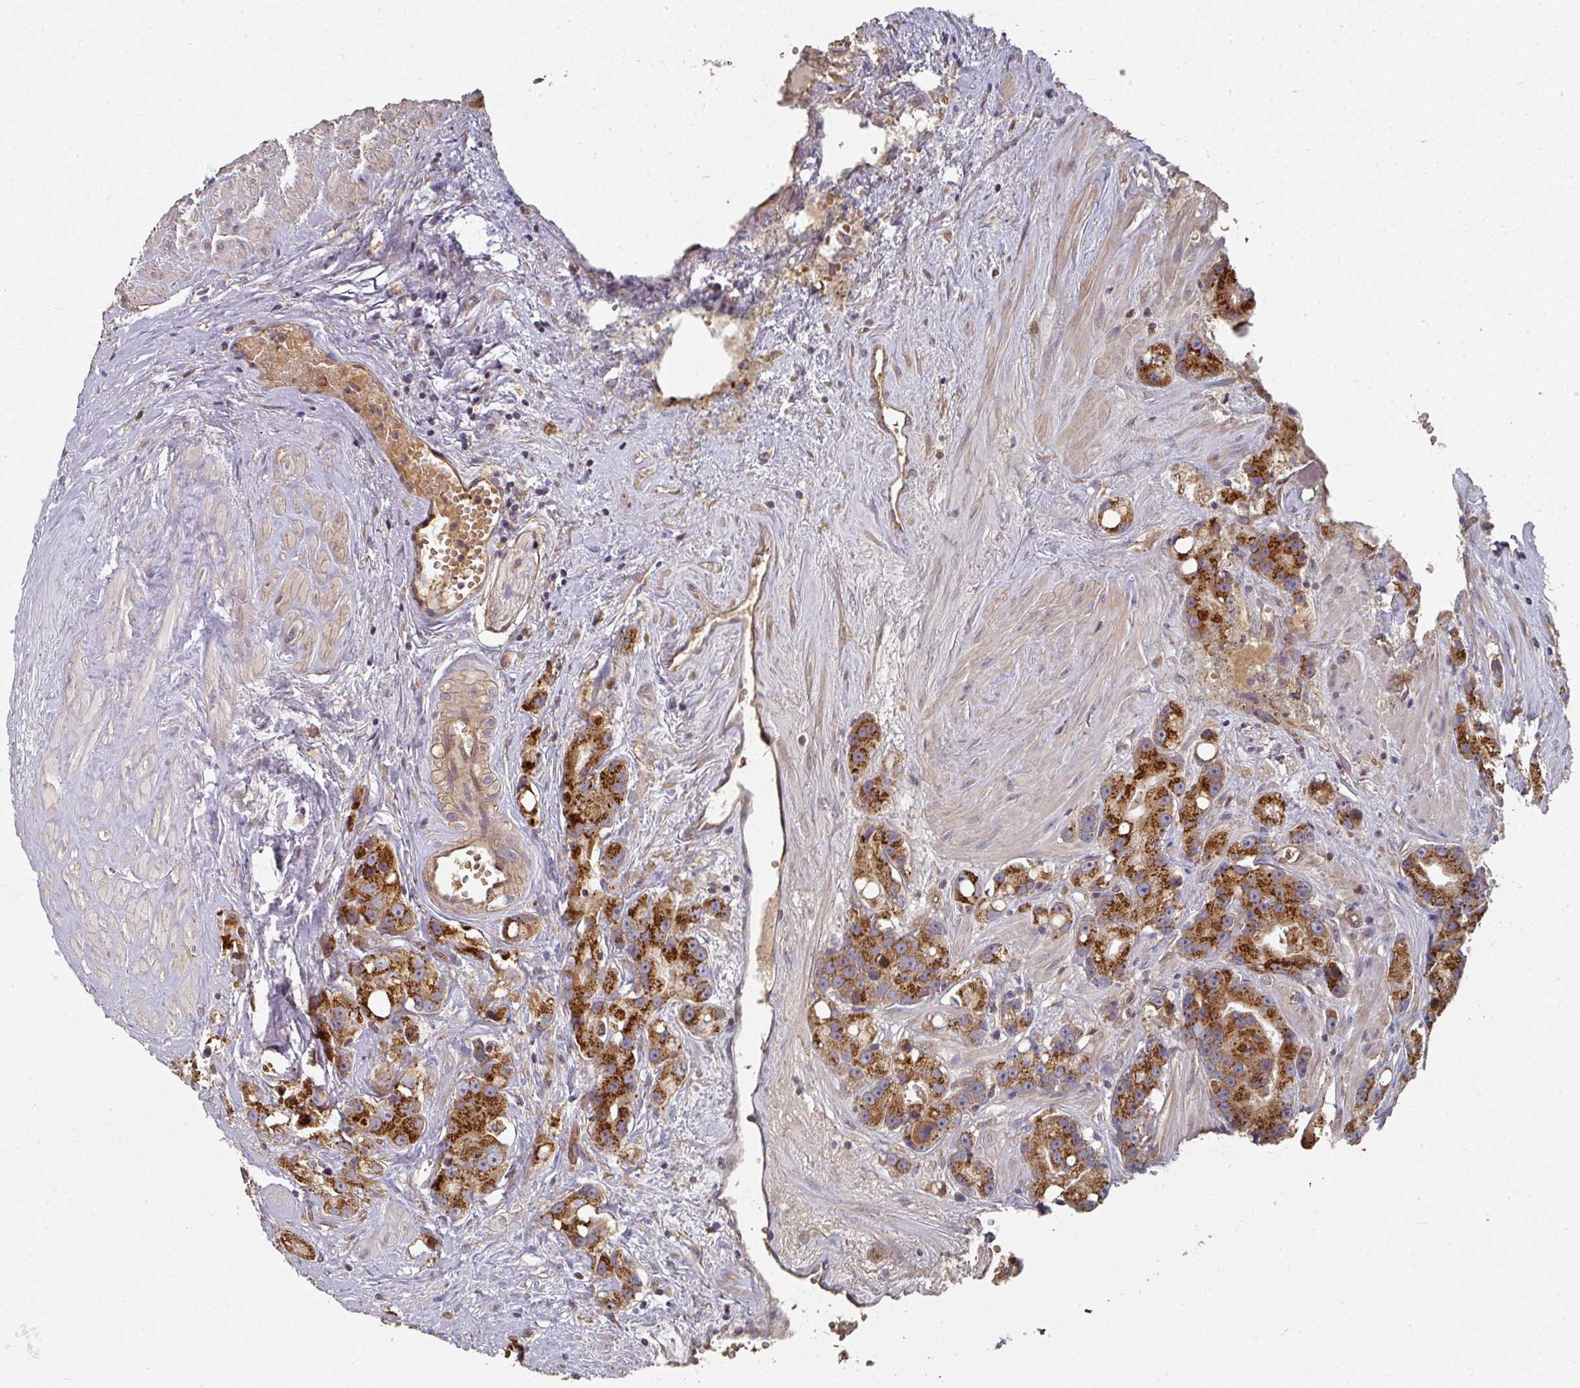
{"staining": {"intensity": "strong", "quantity": ">75%", "location": "cytoplasmic/membranous"}, "tissue": "prostate cancer", "cell_type": "Tumor cells", "image_type": "cancer", "snomed": [{"axis": "morphology", "description": "Adenocarcinoma, High grade"}, {"axis": "topography", "description": "Prostate"}], "caption": "IHC staining of adenocarcinoma (high-grade) (prostate), which reveals high levels of strong cytoplasmic/membranous staining in about >75% of tumor cells indicating strong cytoplasmic/membranous protein staining. The staining was performed using DAB (3,3'-diaminobenzidine) (brown) for protein detection and nuclei were counterstained in hematoxylin (blue).", "gene": "EDEM2", "patient": {"sex": "male", "age": 74}}